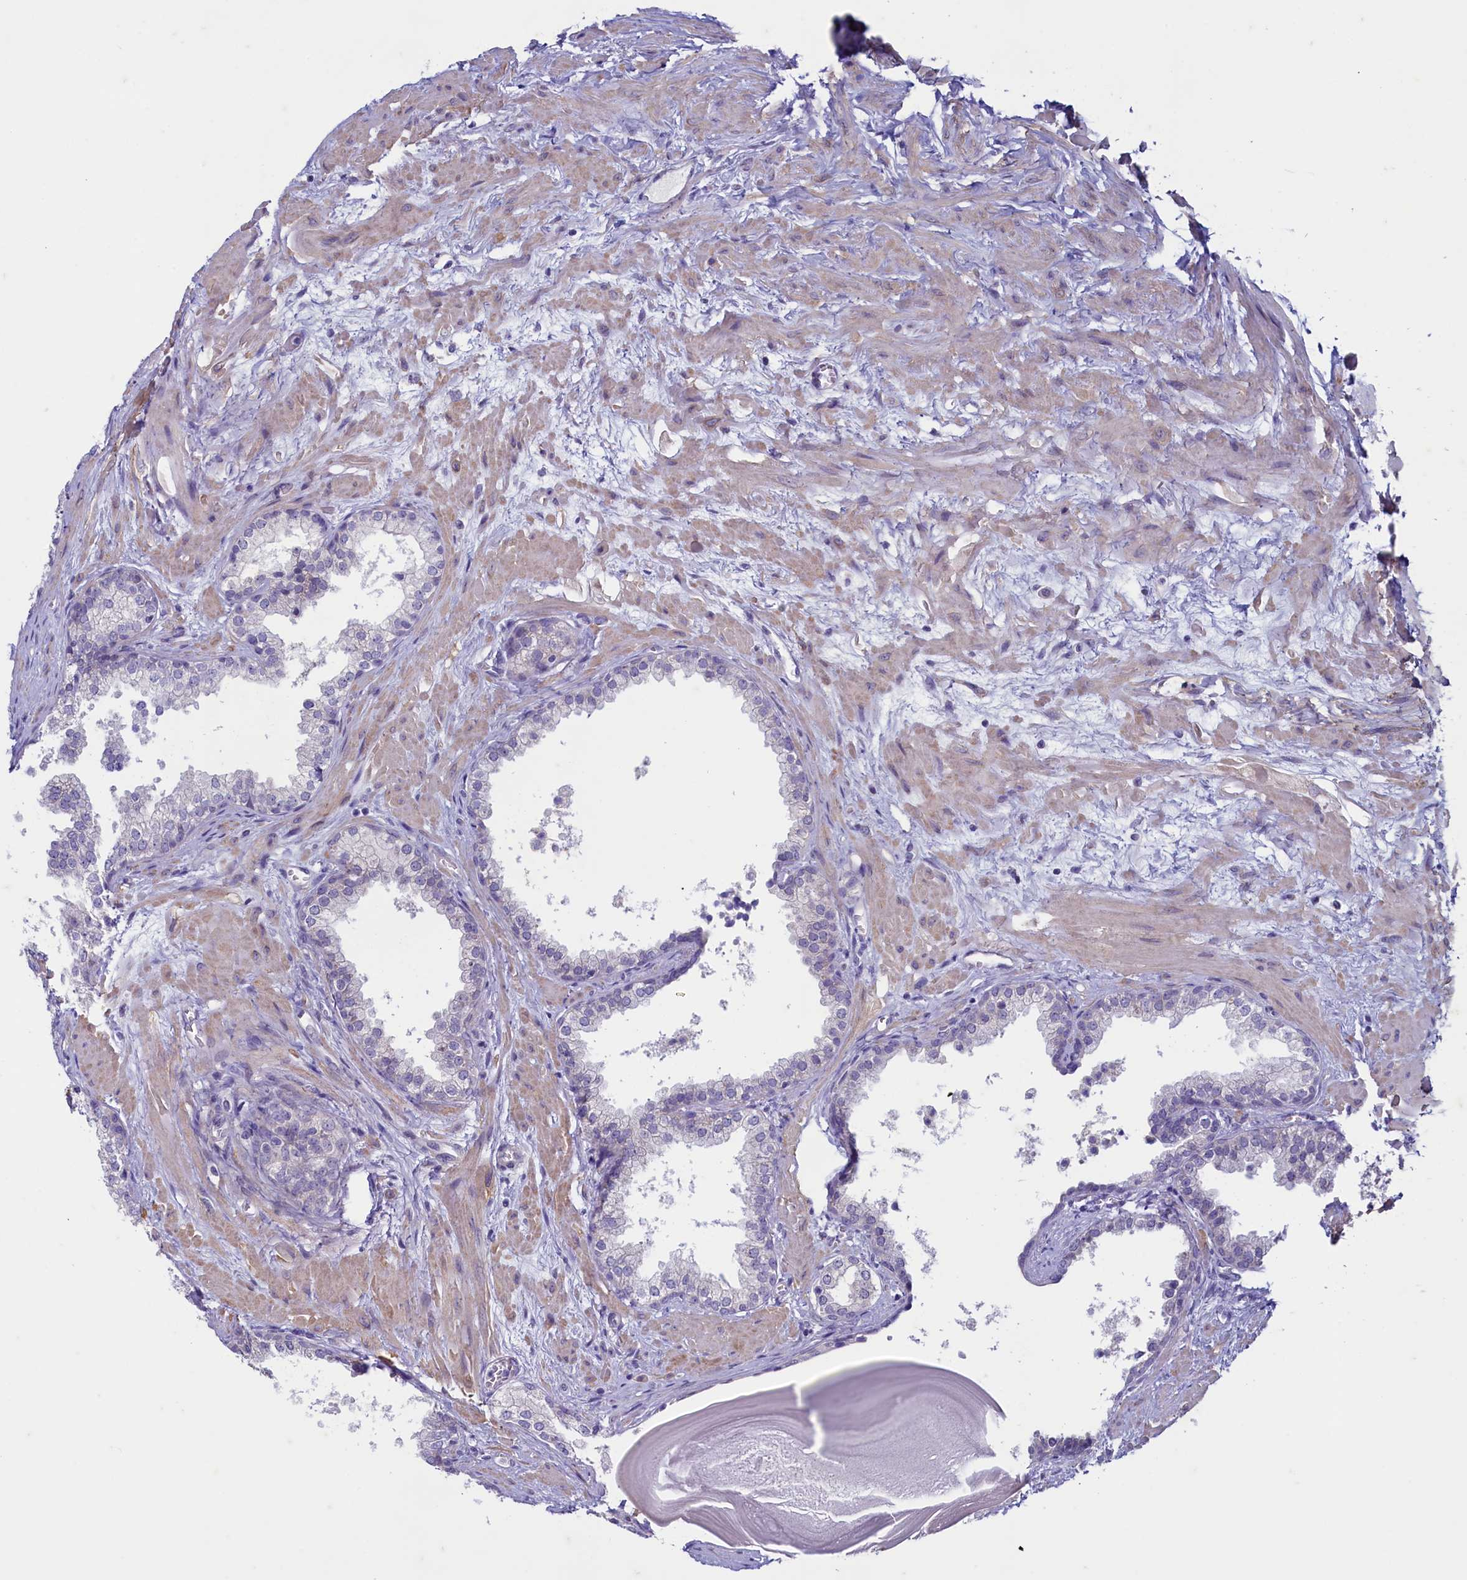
{"staining": {"intensity": "negative", "quantity": "none", "location": "none"}, "tissue": "prostate", "cell_type": "Glandular cells", "image_type": "normal", "snomed": [{"axis": "morphology", "description": "Normal tissue, NOS"}, {"axis": "topography", "description": "Prostate"}], "caption": "High magnification brightfield microscopy of unremarkable prostate stained with DAB (3,3'-diaminobenzidine) (brown) and counterstained with hematoxylin (blue): glandular cells show no significant positivity.", "gene": "MAP1LC3A", "patient": {"sex": "male", "age": 48}}